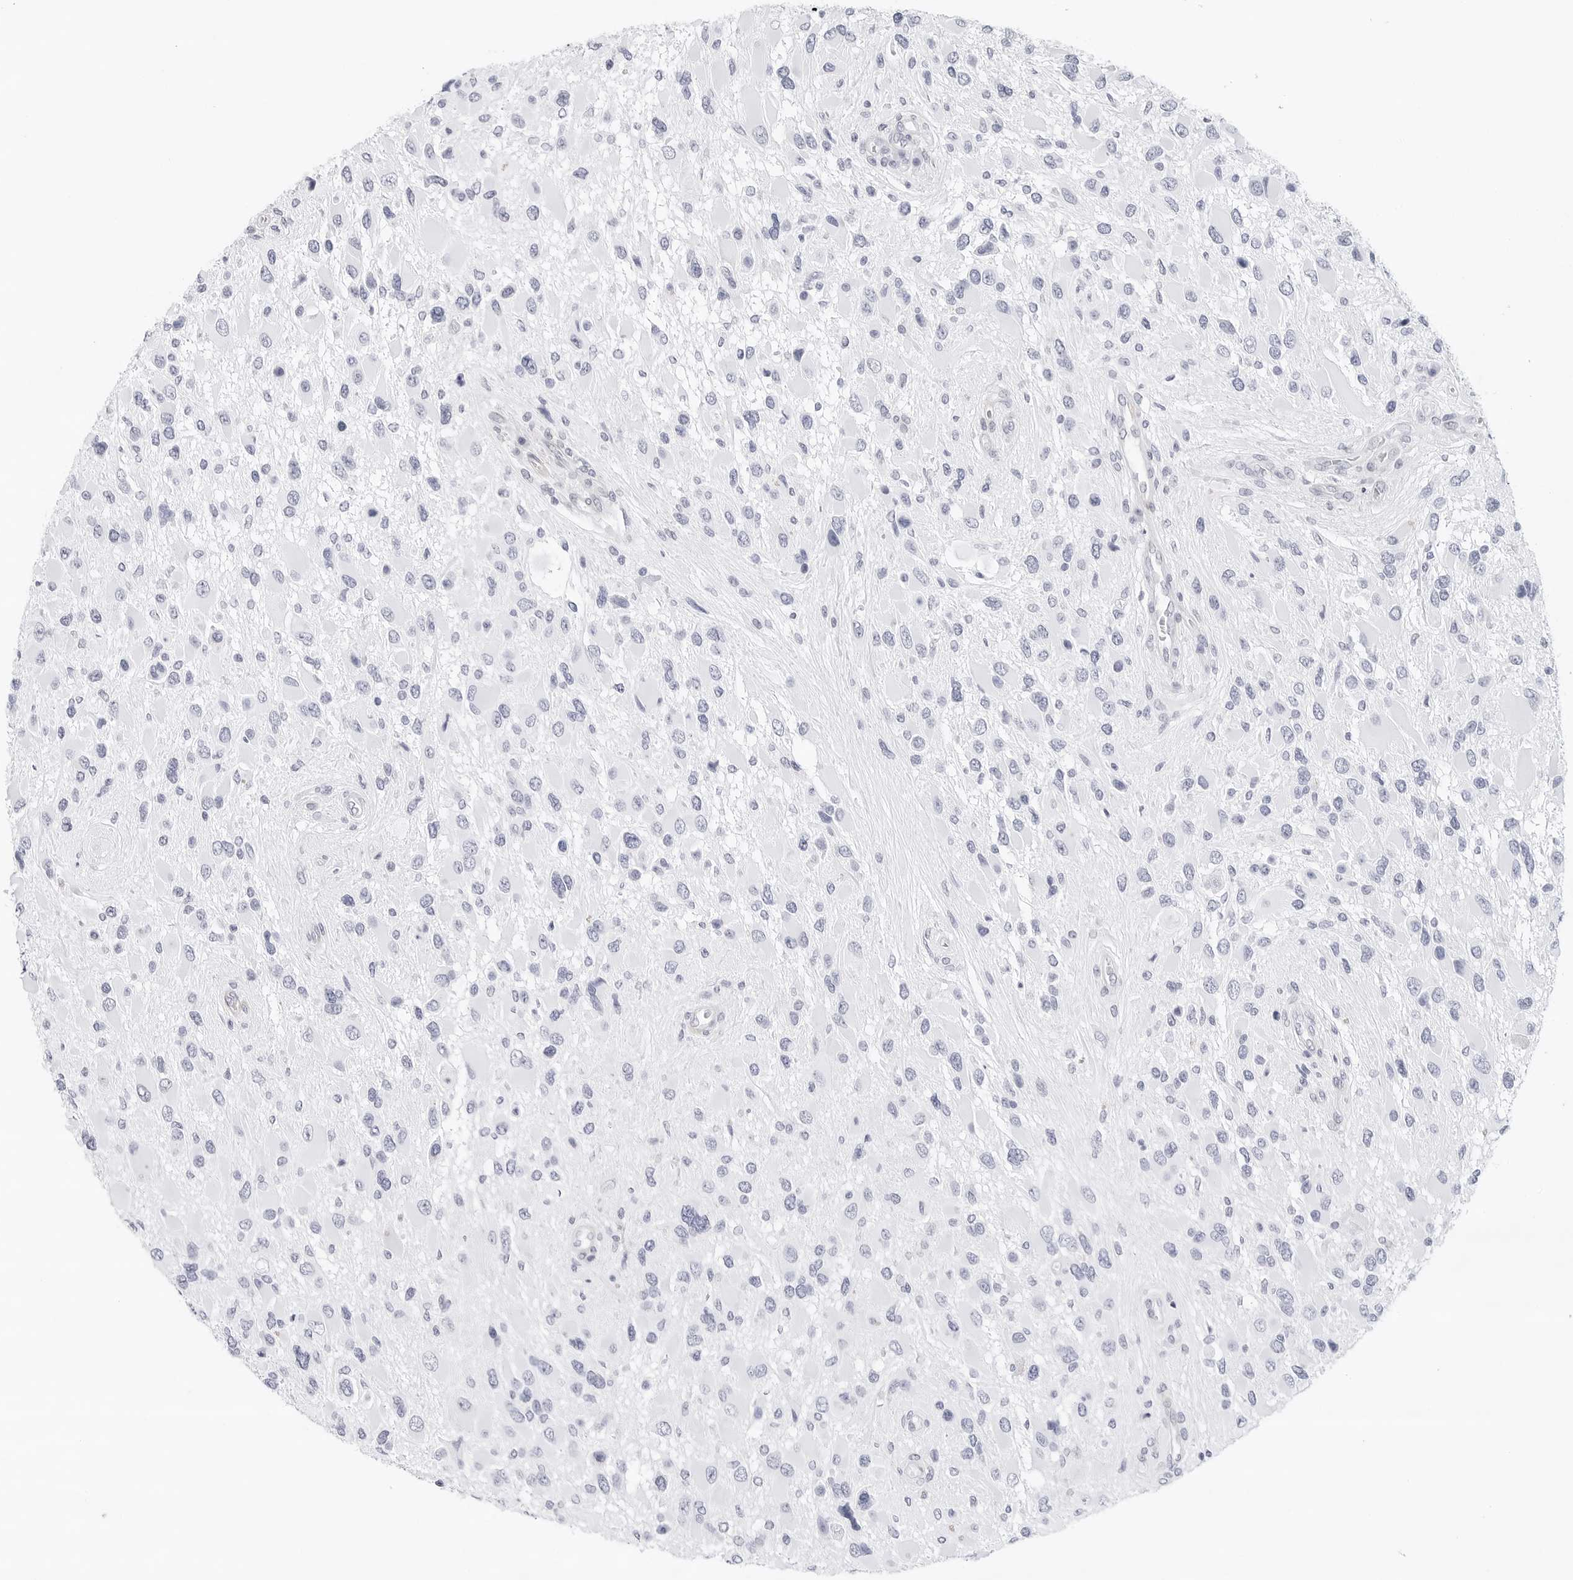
{"staining": {"intensity": "negative", "quantity": "none", "location": "none"}, "tissue": "glioma", "cell_type": "Tumor cells", "image_type": "cancer", "snomed": [{"axis": "morphology", "description": "Glioma, malignant, High grade"}, {"axis": "topography", "description": "Brain"}], "caption": "DAB (3,3'-diaminobenzidine) immunohistochemical staining of glioma reveals no significant expression in tumor cells.", "gene": "SLC19A1", "patient": {"sex": "male", "age": 53}}